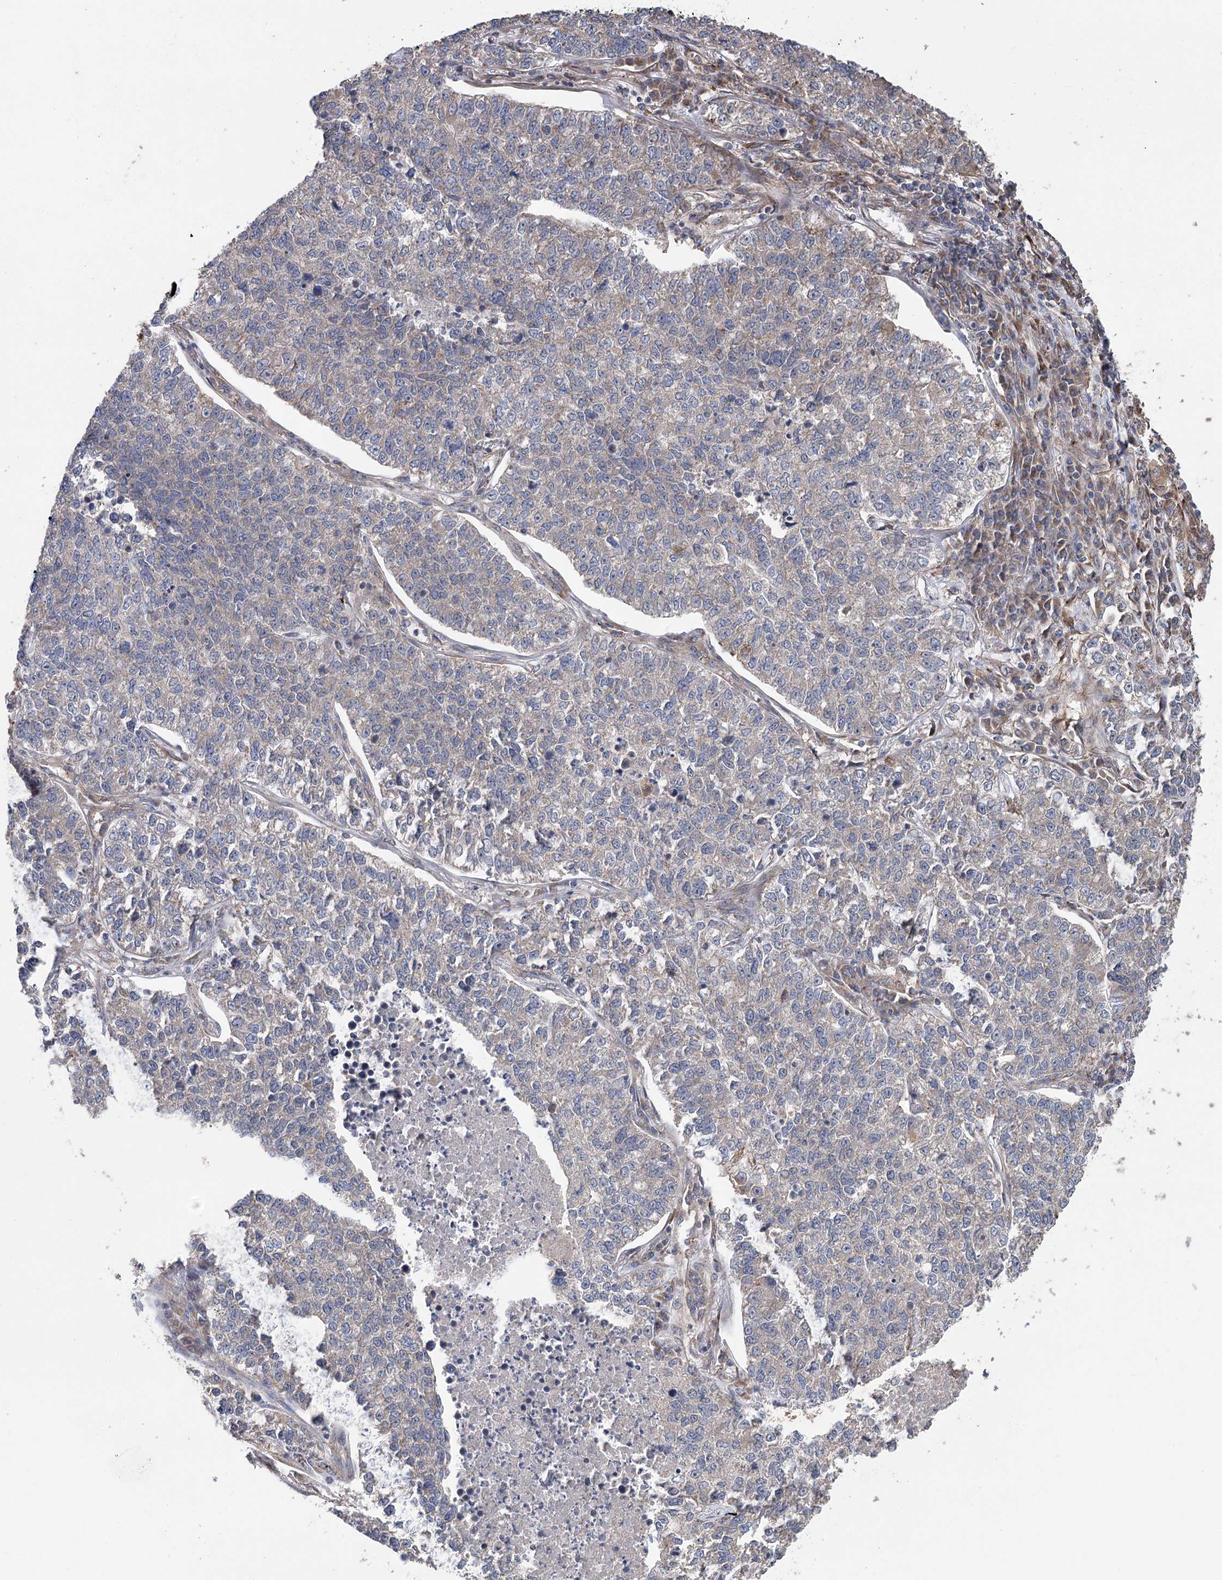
{"staining": {"intensity": "moderate", "quantity": "<25%", "location": "cytoplasmic/membranous"}, "tissue": "lung cancer", "cell_type": "Tumor cells", "image_type": "cancer", "snomed": [{"axis": "morphology", "description": "Adenocarcinoma, NOS"}, {"axis": "topography", "description": "Lung"}], "caption": "Moderate cytoplasmic/membranous positivity is present in approximately <25% of tumor cells in adenocarcinoma (lung).", "gene": "RWDD4", "patient": {"sex": "male", "age": 49}}